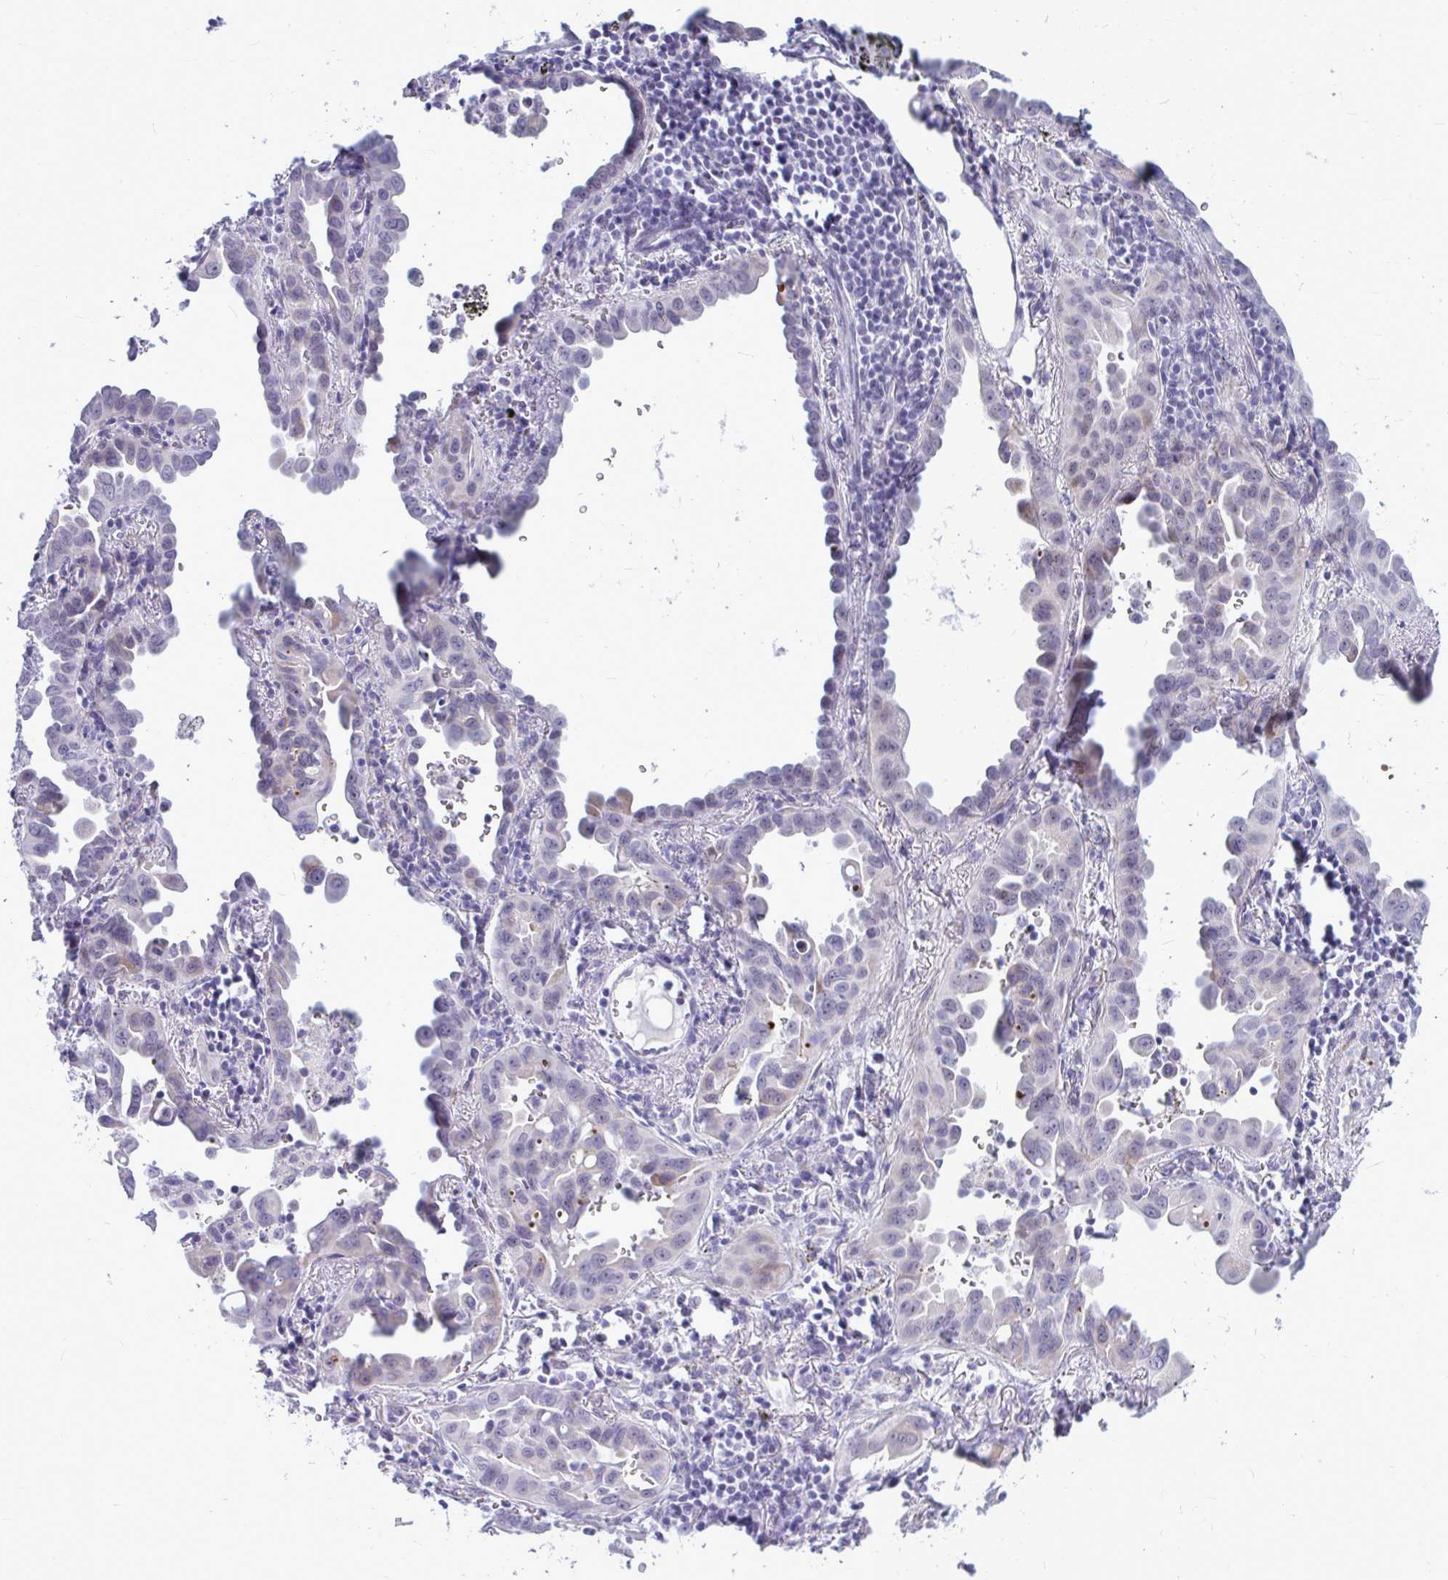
{"staining": {"intensity": "weak", "quantity": "<25%", "location": "cytoplasmic/membranous"}, "tissue": "lung cancer", "cell_type": "Tumor cells", "image_type": "cancer", "snomed": [{"axis": "morphology", "description": "Adenocarcinoma, NOS"}, {"axis": "topography", "description": "Lung"}], "caption": "Tumor cells are negative for protein expression in human lung cancer (adenocarcinoma).", "gene": "ZSCAN25", "patient": {"sex": "male", "age": 68}}